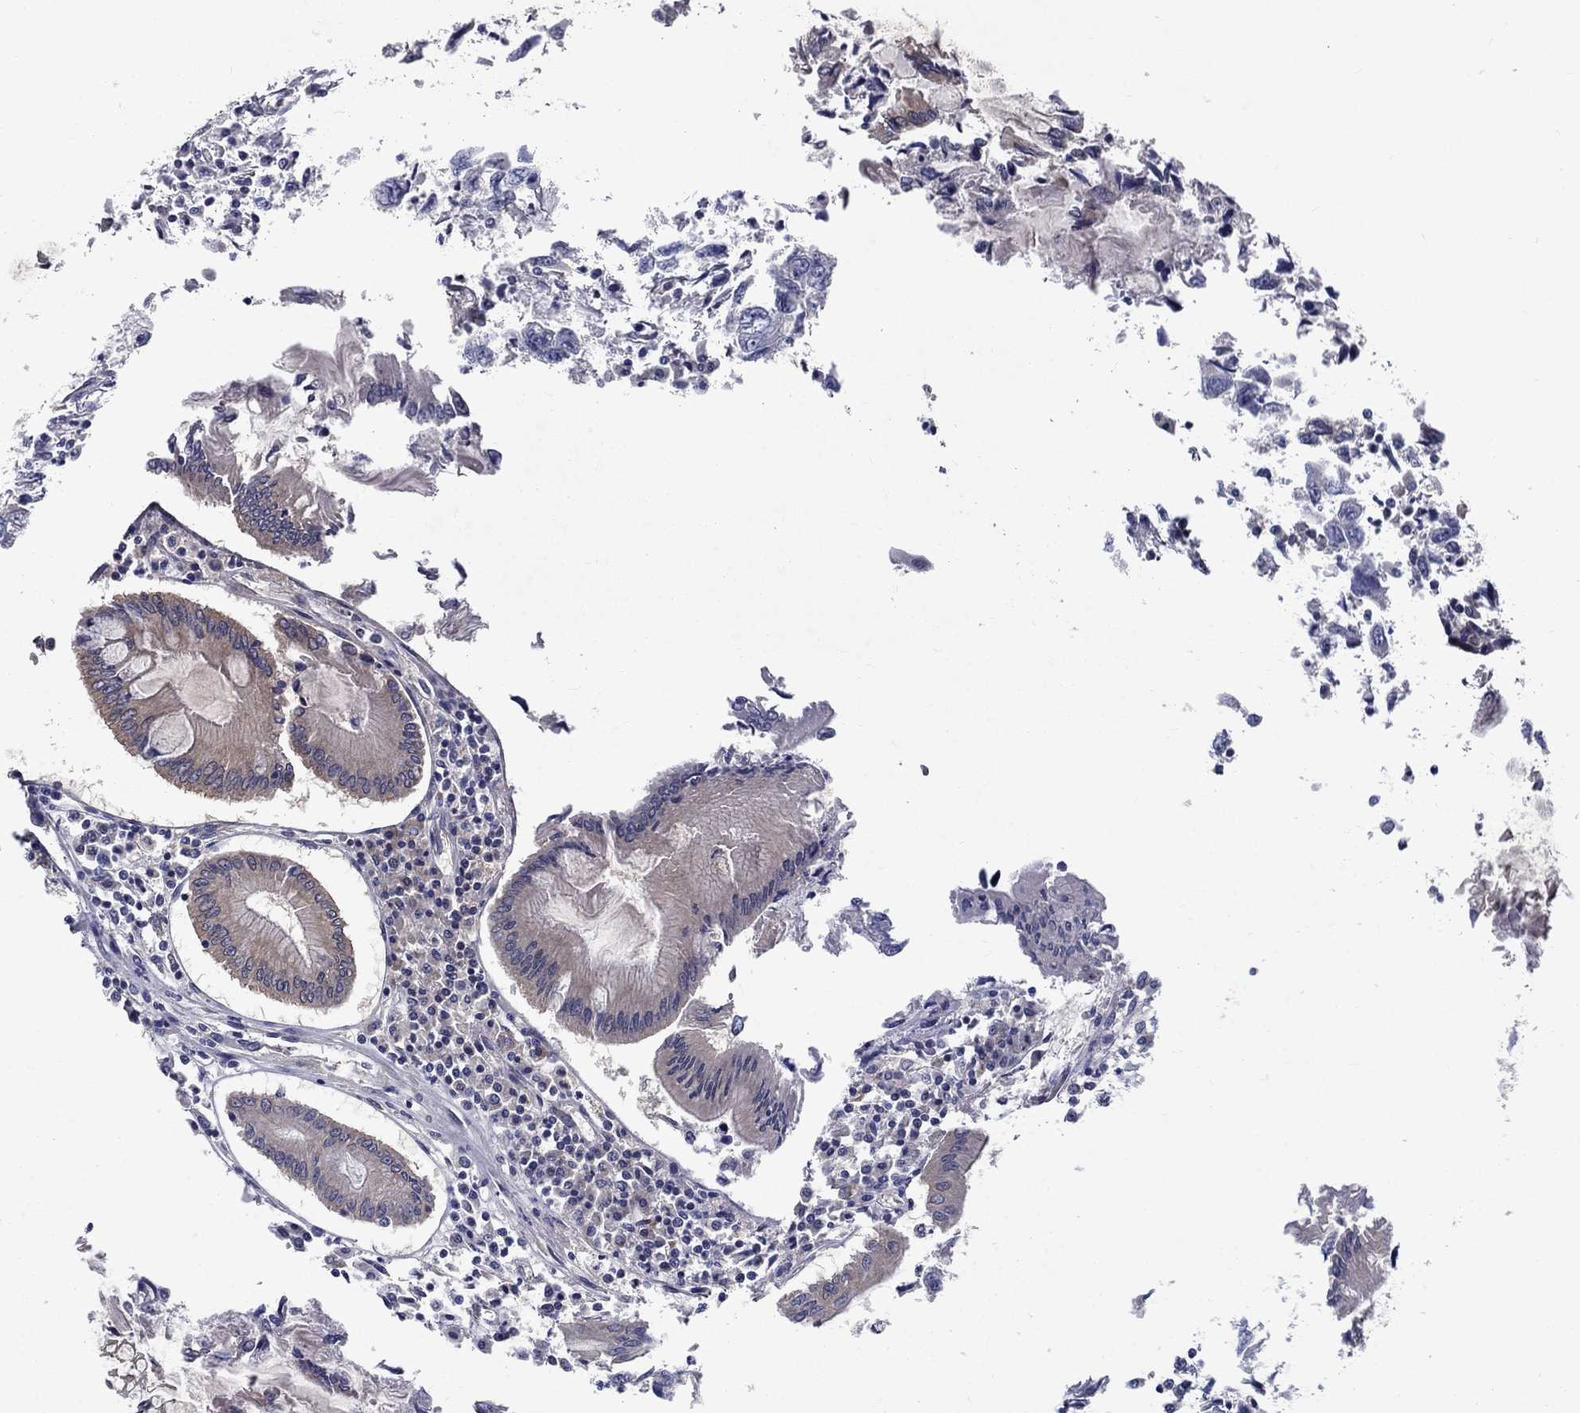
{"staining": {"intensity": "negative", "quantity": "none", "location": "none"}, "tissue": "colorectal cancer", "cell_type": "Tumor cells", "image_type": "cancer", "snomed": [{"axis": "morphology", "description": "Adenocarcinoma, NOS"}, {"axis": "topography", "description": "Colon"}], "caption": "An immunohistochemistry (IHC) micrograph of adenocarcinoma (colorectal) is shown. There is no staining in tumor cells of adenocarcinoma (colorectal). Brightfield microscopy of immunohistochemistry (IHC) stained with DAB (brown) and hematoxylin (blue), captured at high magnification.", "gene": "GLTP", "patient": {"sex": "female", "age": 65}}